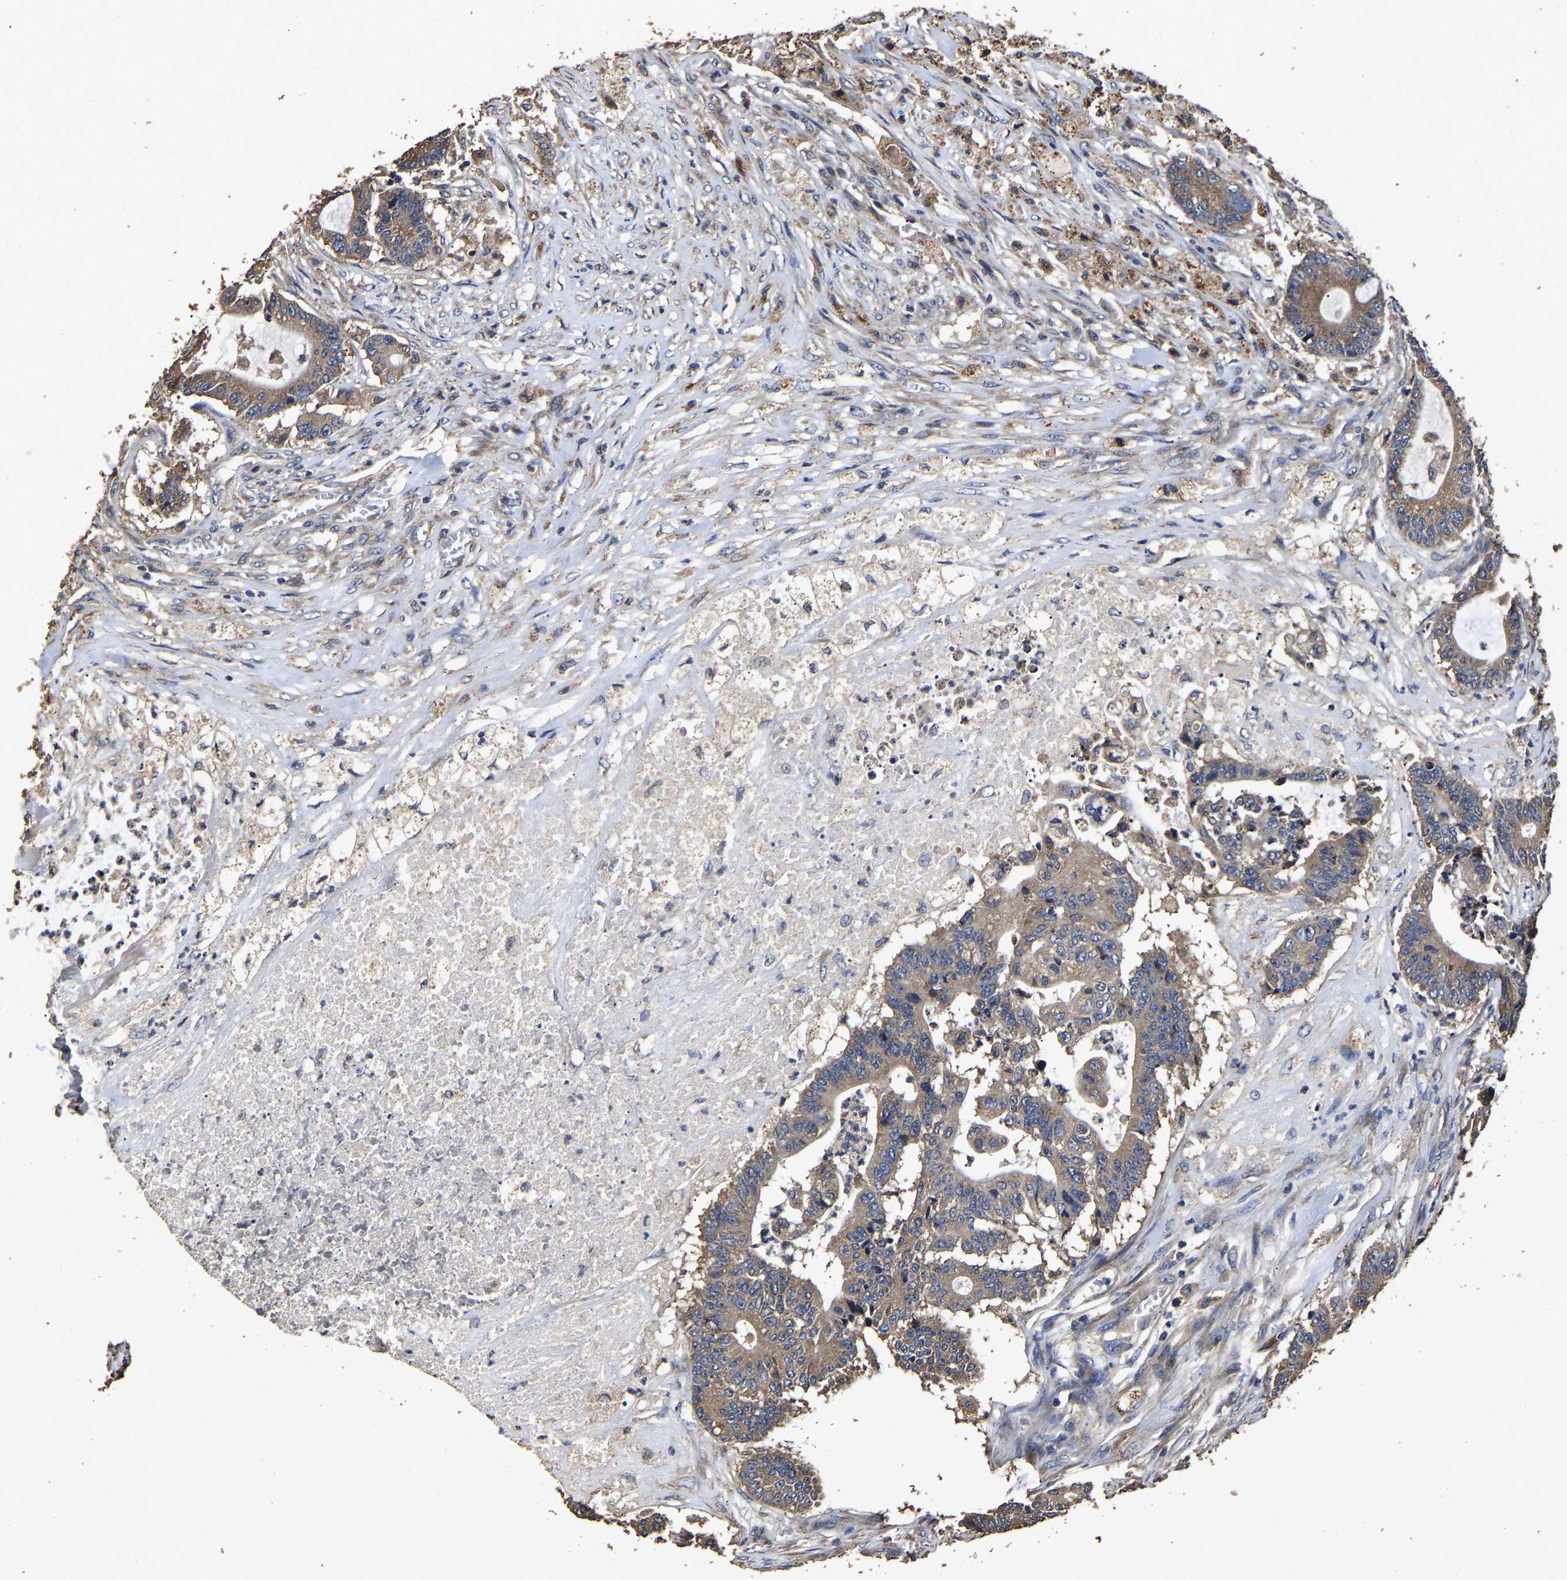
{"staining": {"intensity": "moderate", "quantity": ">75%", "location": "cytoplasmic/membranous"}, "tissue": "colorectal cancer", "cell_type": "Tumor cells", "image_type": "cancer", "snomed": [{"axis": "morphology", "description": "Adenocarcinoma, NOS"}, {"axis": "topography", "description": "Colon"}], "caption": "Colorectal cancer stained with a protein marker exhibits moderate staining in tumor cells.", "gene": "PPM1K", "patient": {"sex": "female", "age": 84}}